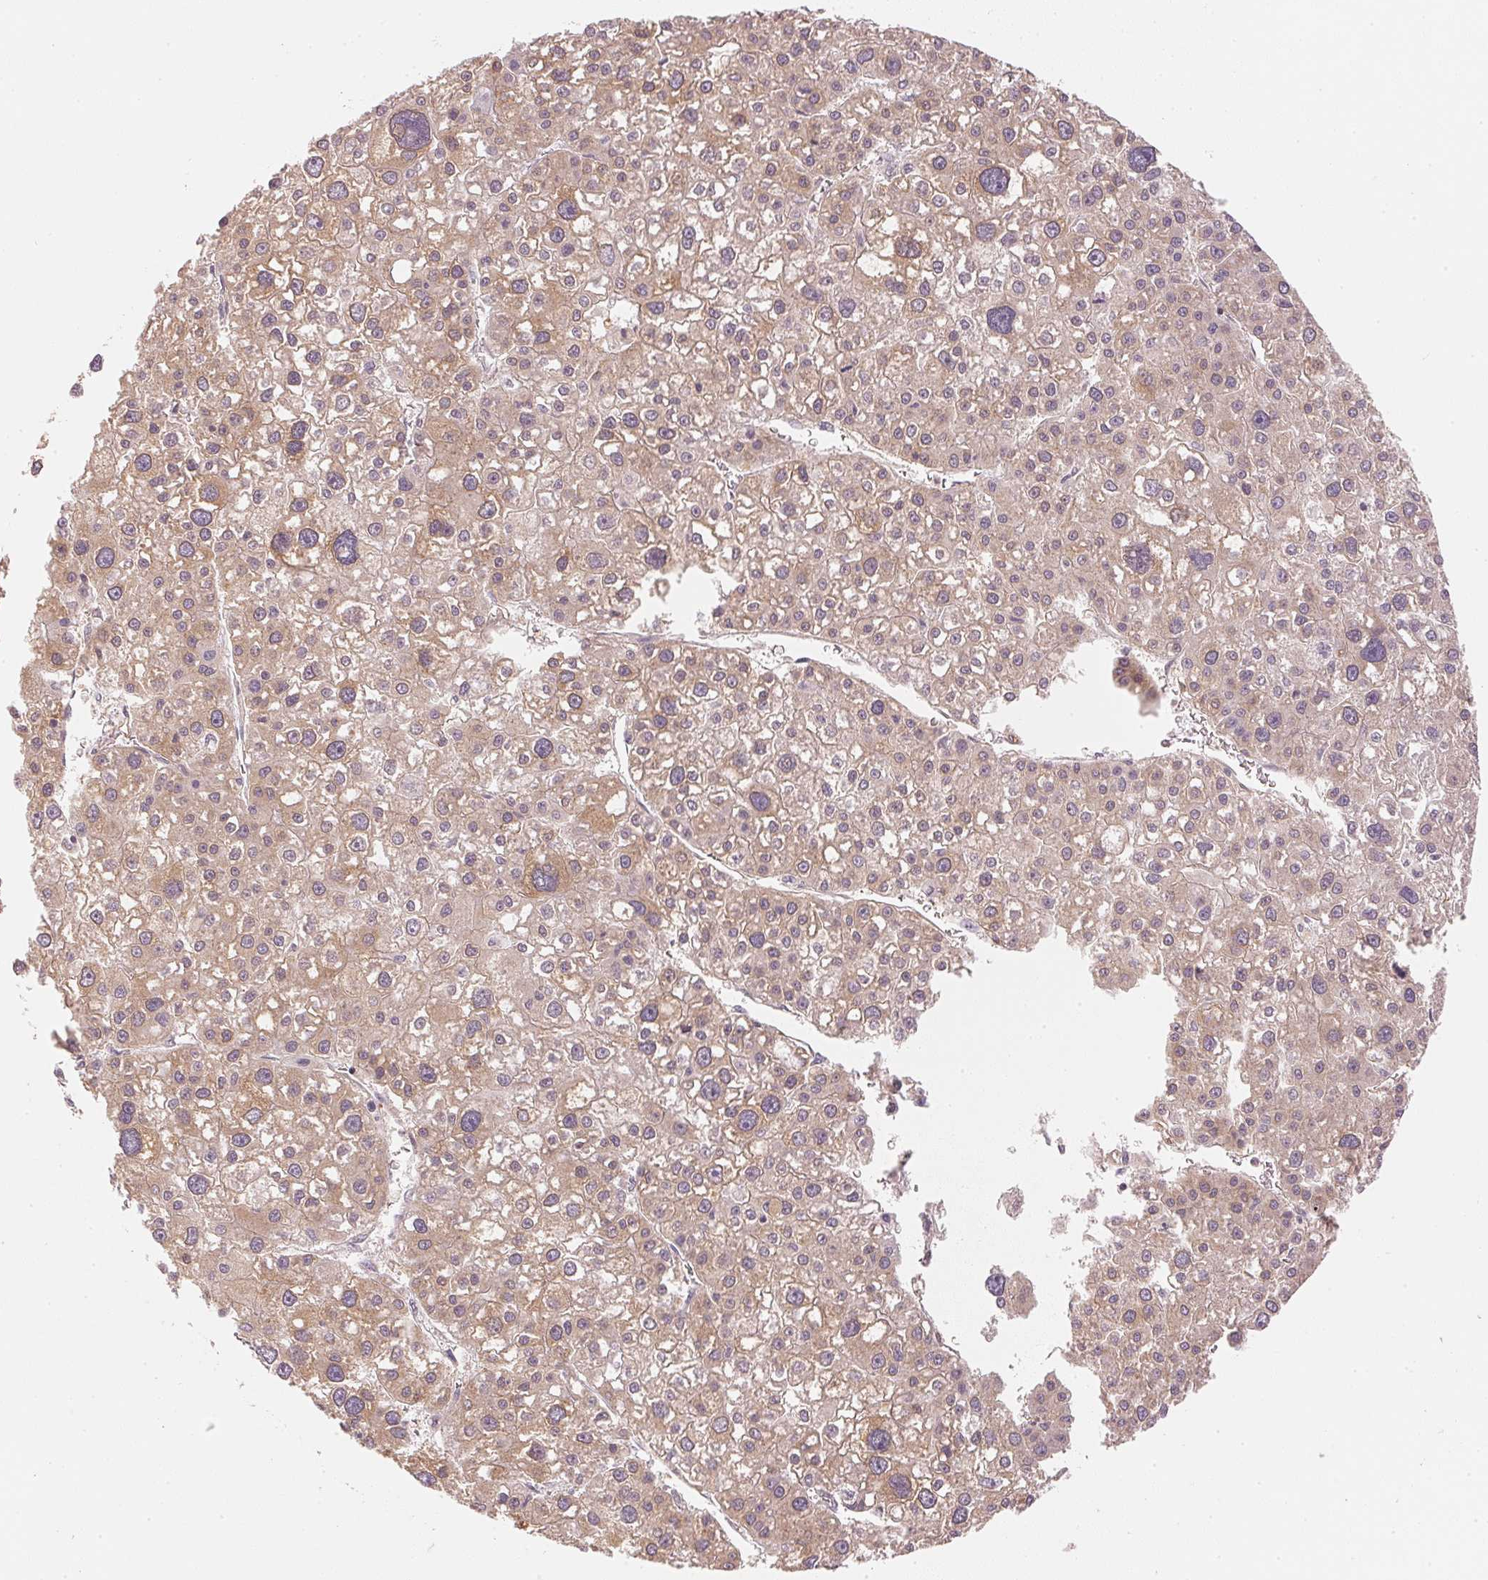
{"staining": {"intensity": "weak", "quantity": ">75%", "location": "cytoplasmic/membranous,nuclear"}, "tissue": "liver cancer", "cell_type": "Tumor cells", "image_type": "cancer", "snomed": [{"axis": "morphology", "description": "Carcinoma, Hepatocellular, NOS"}, {"axis": "topography", "description": "Liver"}], "caption": "Liver hepatocellular carcinoma stained with DAB IHC displays low levels of weak cytoplasmic/membranous and nuclear expression in about >75% of tumor cells.", "gene": "KPRP", "patient": {"sex": "male", "age": 73}}